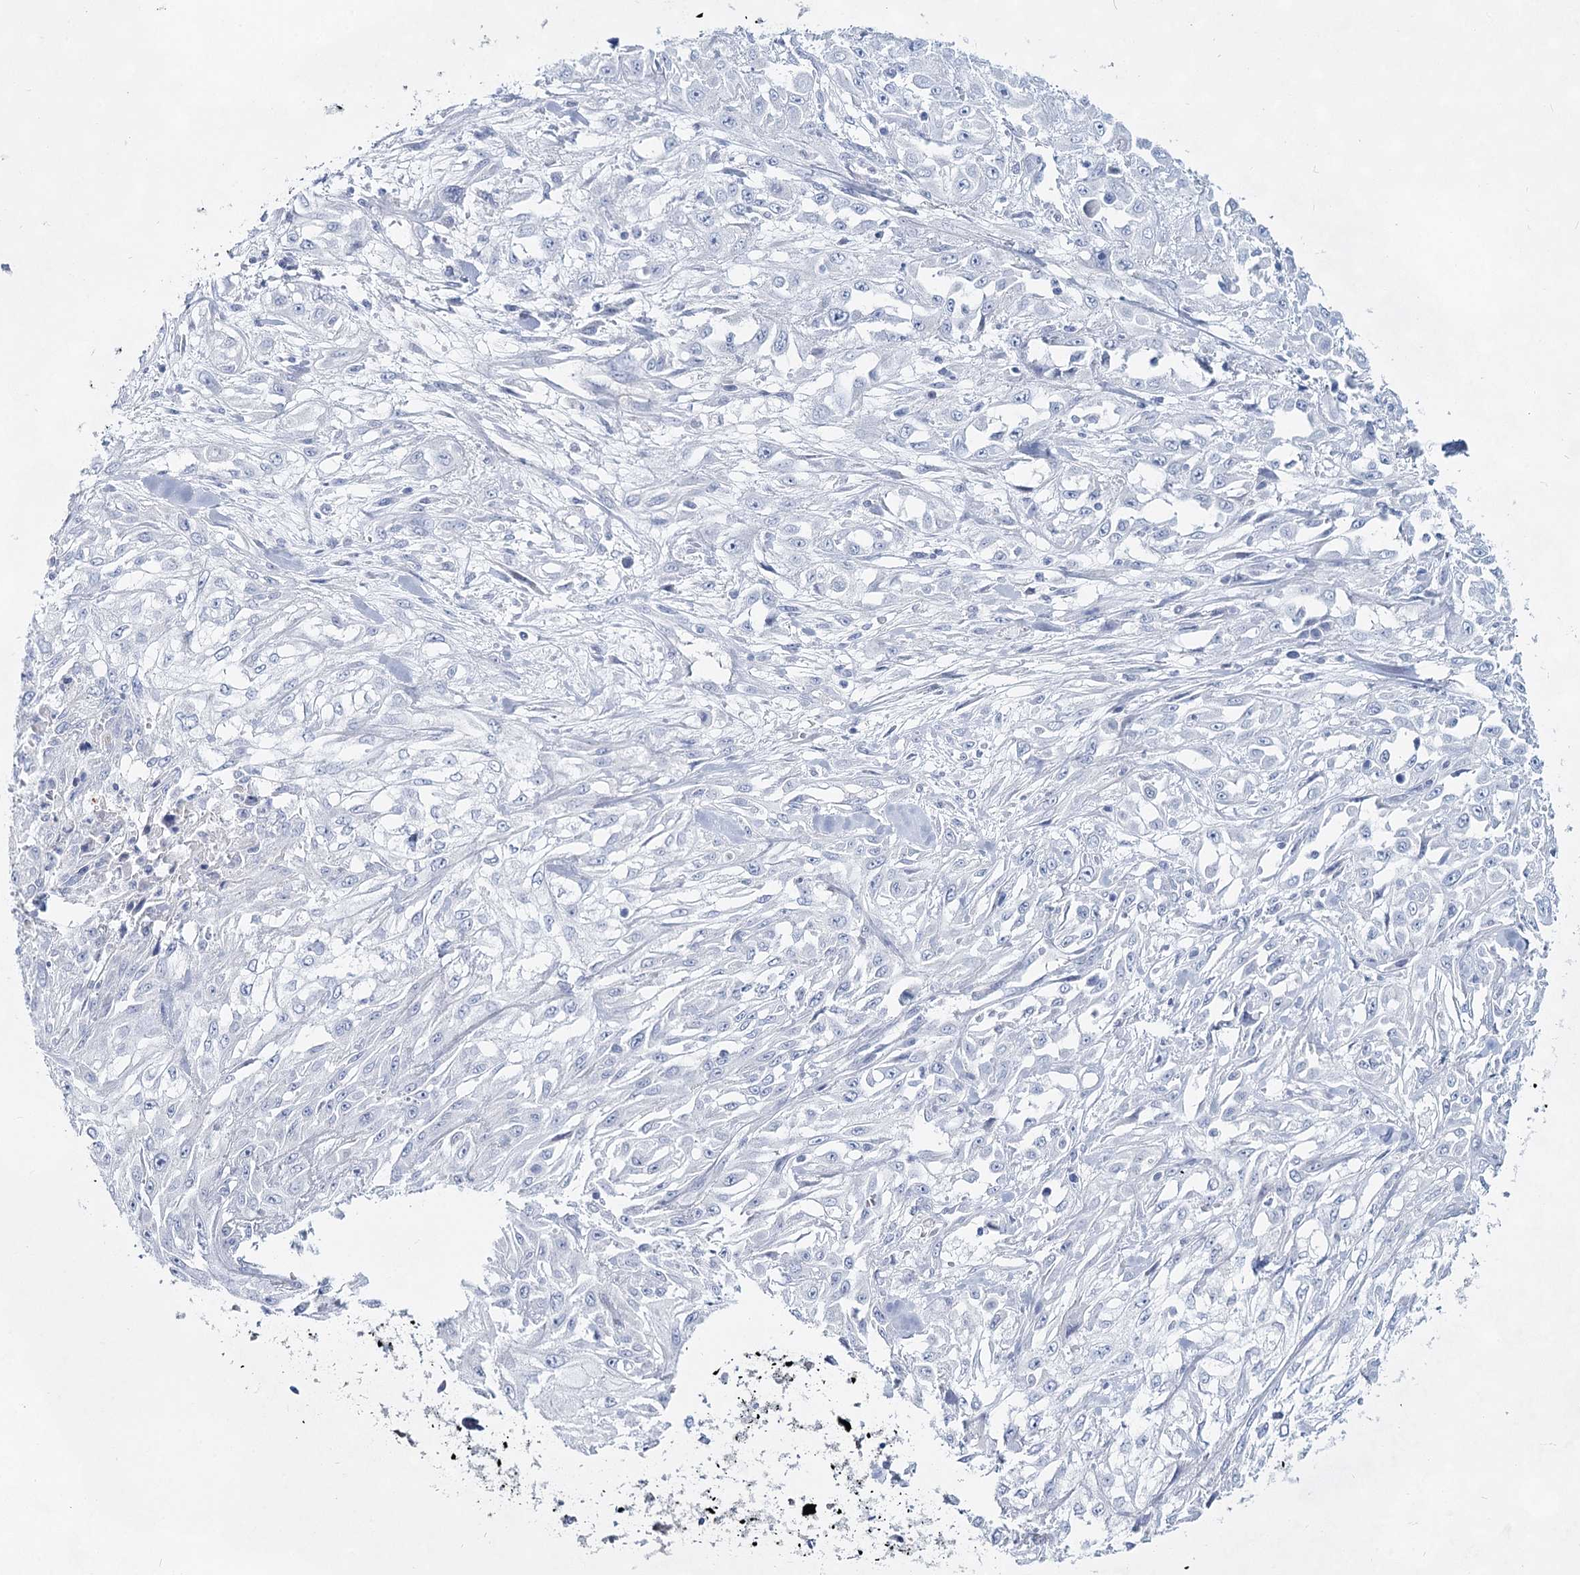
{"staining": {"intensity": "negative", "quantity": "none", "location": "none"}, "tissue": "skin cancer", "cell_type": "Tumor cells", "image_type": "cancer", "snomed": [{"axis": "morphology", "description": "Squamous cell carcinoma, NOS"}, {"axis": "morphology", "description": "Squamous cell carcinoma, metastatic, NOS"}, {"axis": "topography", "description": "Skin"}, {"axis": "topography", "description": "Lymph node"}], "caption": "Immunohistochemical staining of skin cancer exhibits no significant expression in tumor cells. (Immunohistochemistry, brightfield microscopy, high magnification).", "gene": "SLC17A2", "patient": {"sex": "male", "age": 75}}